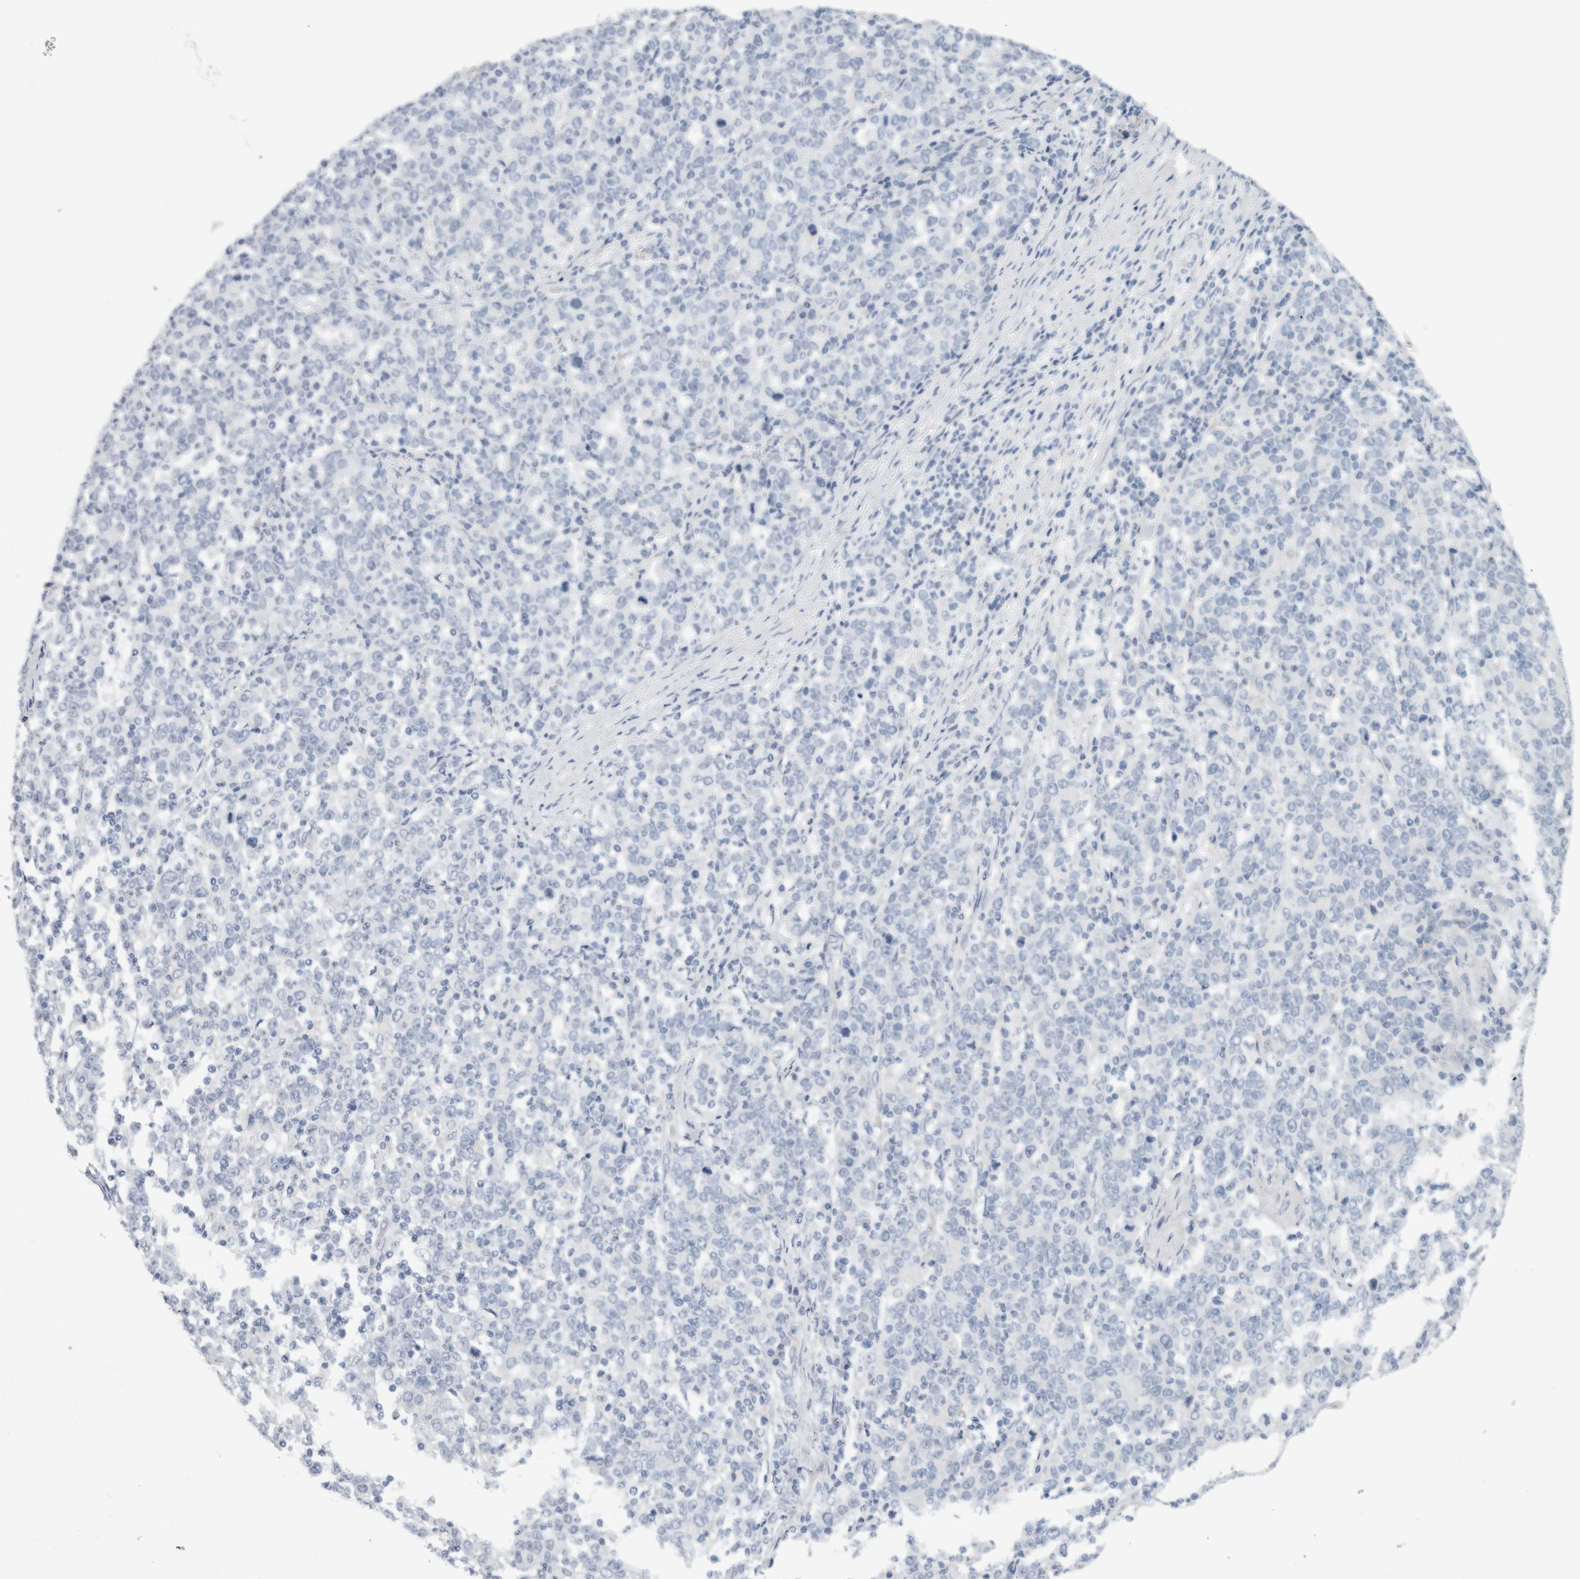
{"staining": {"intensity": "negative", "quantity": "none", "location": "none"}, "tissue": "stomach cancer", "cell_type": "Tumor cells", "image_type": "cancer", "snomed": [{"axis": "morphology", "description": "Adenocarcinoma, NOS"}, {"axis": "topography", "description": "Stomach, upper"}], "caption": "Immunohistochemistry (IHC) photomicrograph of human stomach cancer stained for a protein (brown), which reveals no expression in tumor cells. (Brightfield microscopy of DAB (3,3'-diaminobenzidine) immunohistochemistry at high magnification).", "gene": "FMR1NB", "patient": {"sex": "male", "age": 69}}